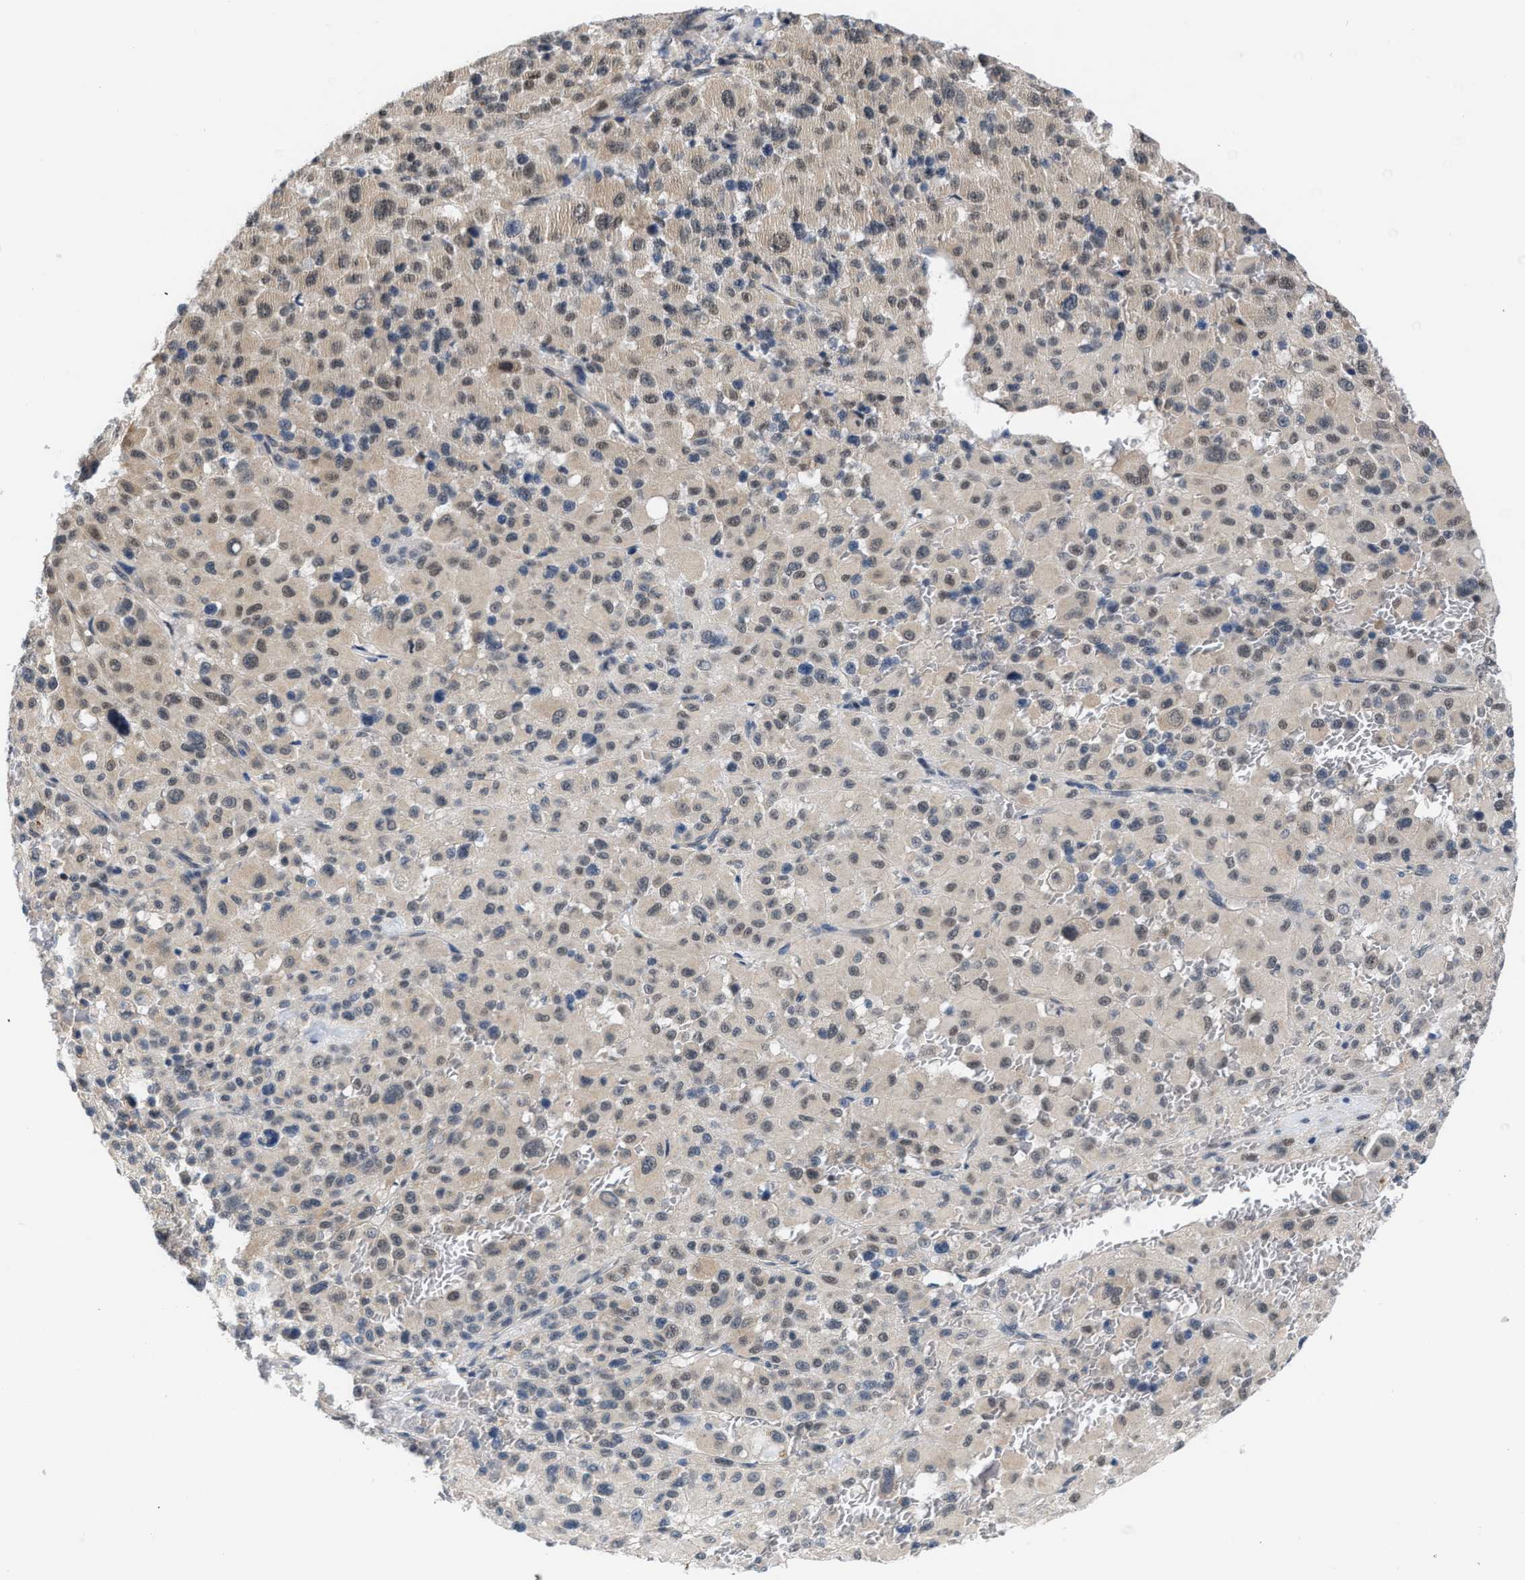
{"staining": {"intensity": "weak", "quantity": ">75%", "location": "nuclear"}, "tissue": "melanoma", "cell_type": "Tumor cells", "image_type": "cancer", "snomed": [{"axis": "morphology", "description": "Malignant melanoma, Metastatic site"}, {"axis": "topography", "description": "Skin"}], "caption": "The image reveals immunohistochemical staining of melanoma. There is weak nuclear expression is appreciated in approximately >75% of tumor cells.", "gene": "TXNRD3", "patient": {"sex": "female", "age": 74}}